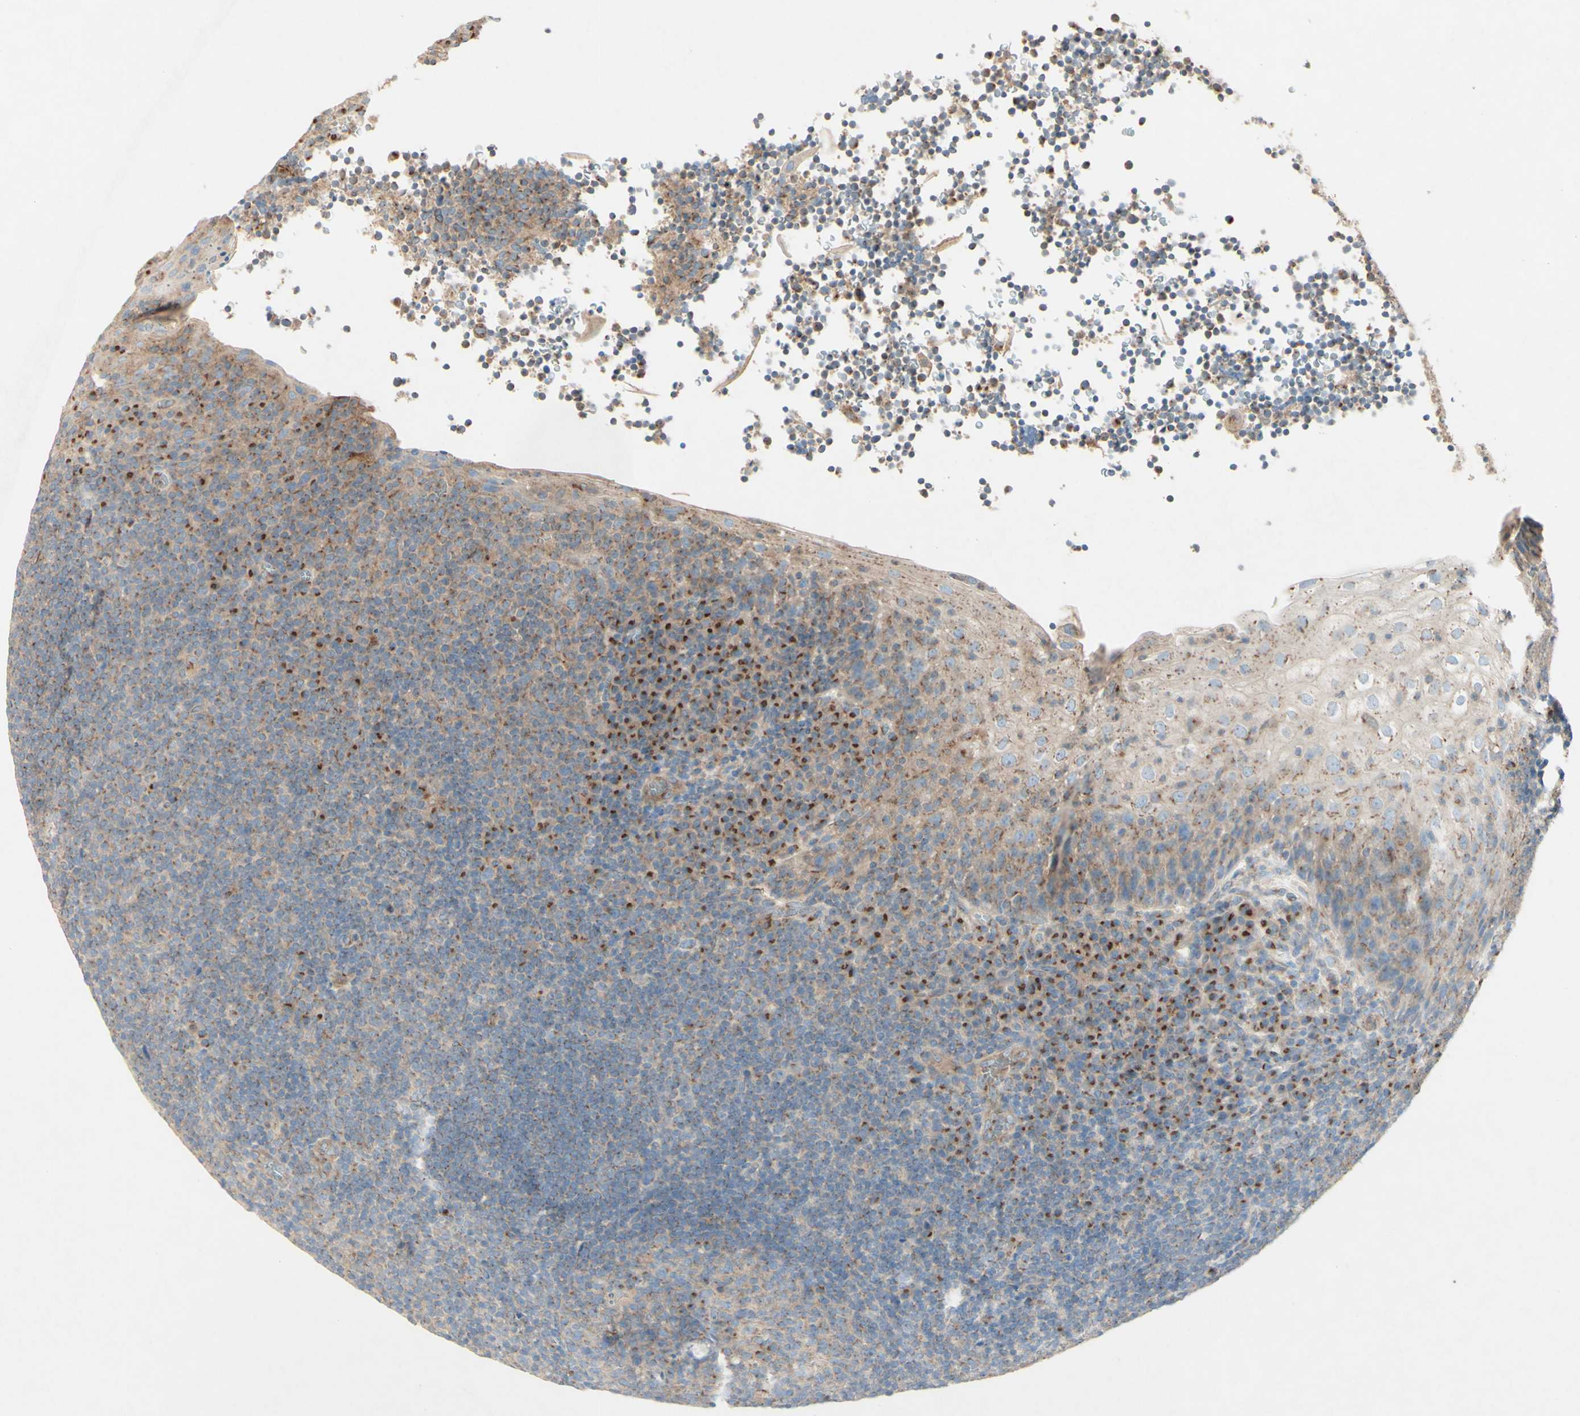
{"staining": {"intensity": "weak", "quantity": "25%-75%", "location": "cytoplasmic/membranous"}, "tissue": "tonsil", "cell_type": "Germinal center cells", "image_type": "normal", "snomed": [{"axis": "morphology", "description": "Normal tissue, NOS"}, {"axis": "topography", "description": "Tonsil"}], "caption": "A high-resolution histopathology image shows immunohistochemistry (IHC) staining of normal tonsil, which shows weak cytoplasmic/membranous expression in approximately 25%-75% of germinal center cells.", "gene": "MTM1", "patient": {"sex": "male", "age": 37}}